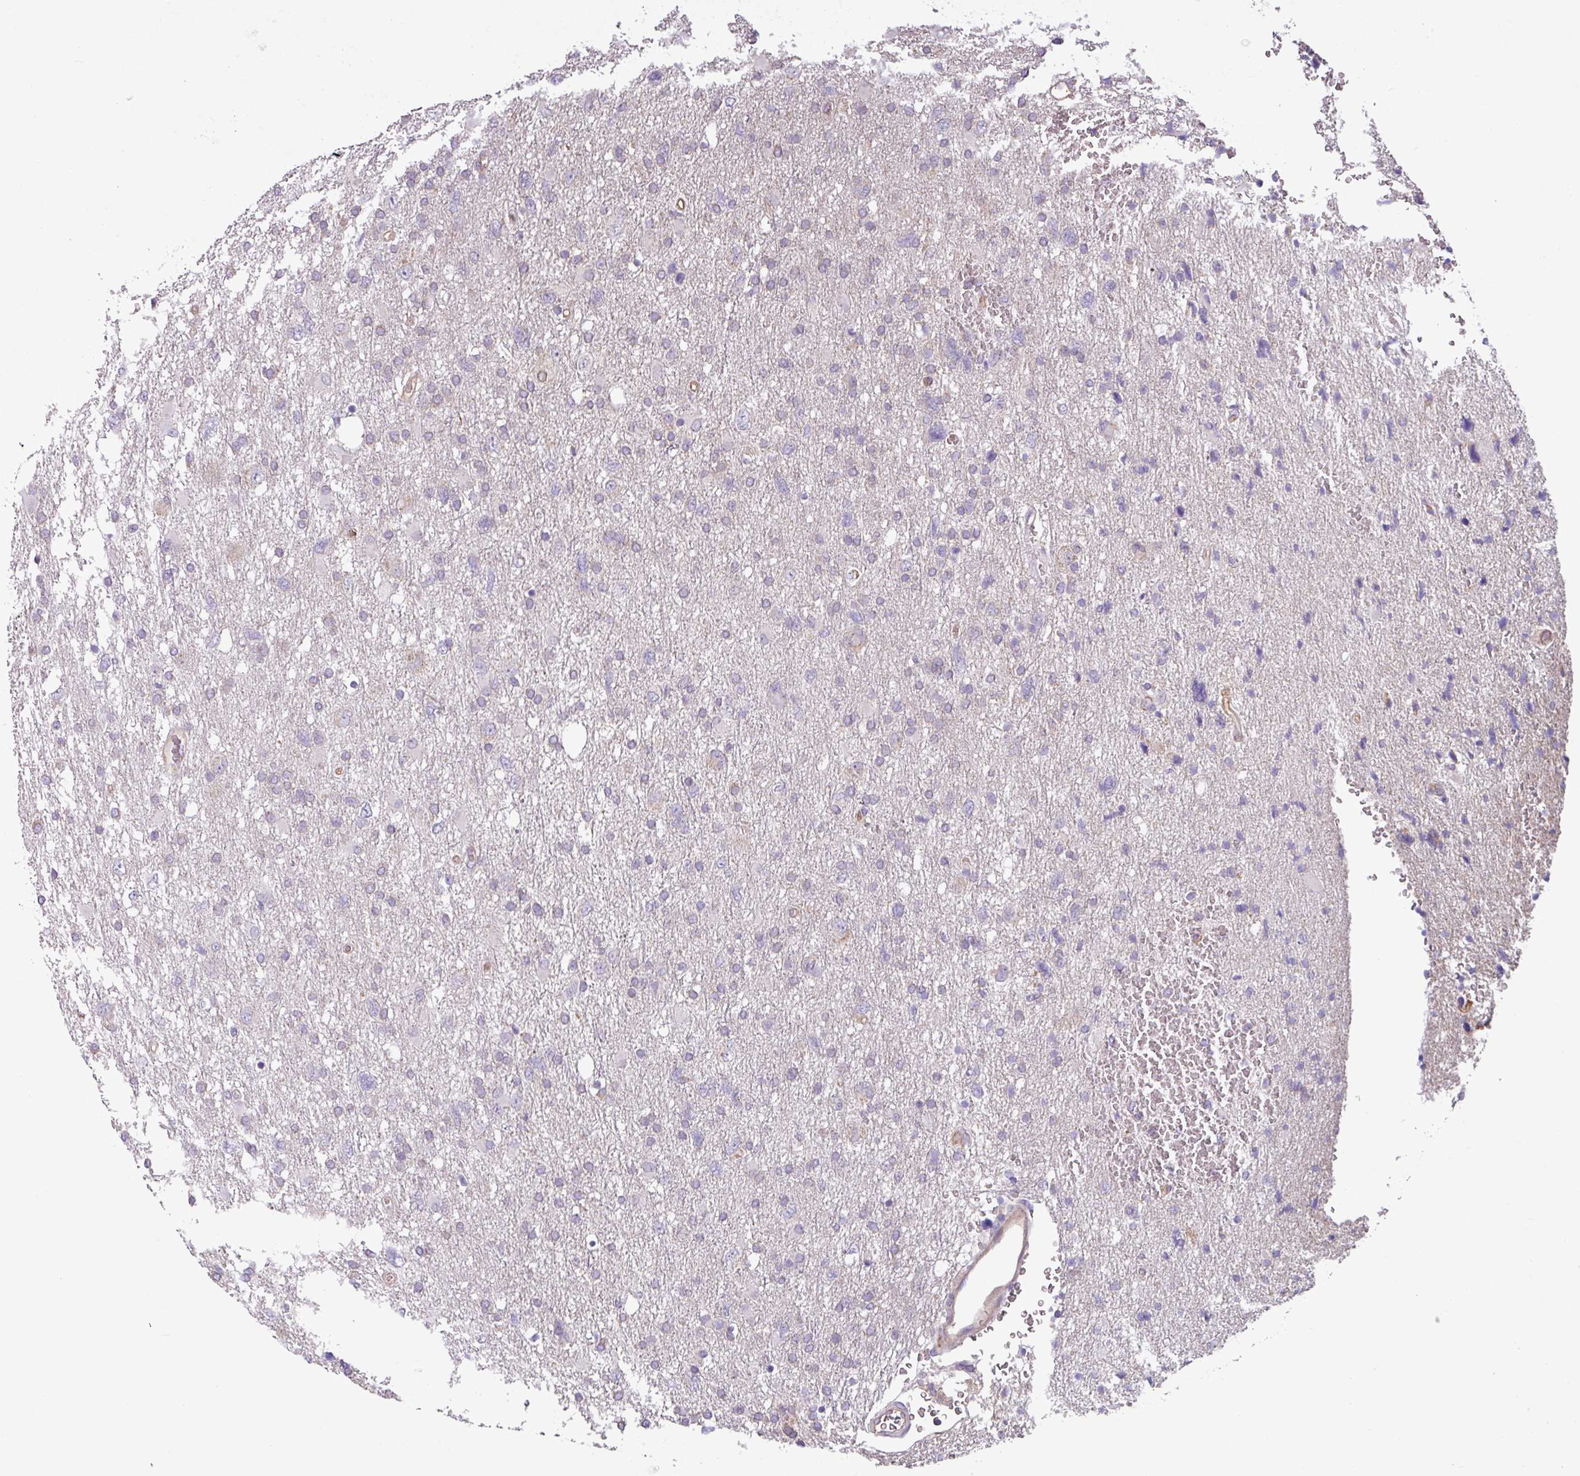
{"staining": {"intensity": "negative", "quantity": "none", "location": "none"}, "tissue": "glioma", "cell_type": "Tumor cells", "image_type": "cancer", "snomed": [{"axis": "morphology", "description": "Glioma, malignant, High grade"}, {"axis": "topography", "description": "Brain"}], "caption": "The immunohistochemistry (IHC) photomicrograph has no significant staining in tumor cells of high-grade glioma (malignant) tissue.", "gene": "SLC23A2", "patient": {"sex": "male", "age": 61}}